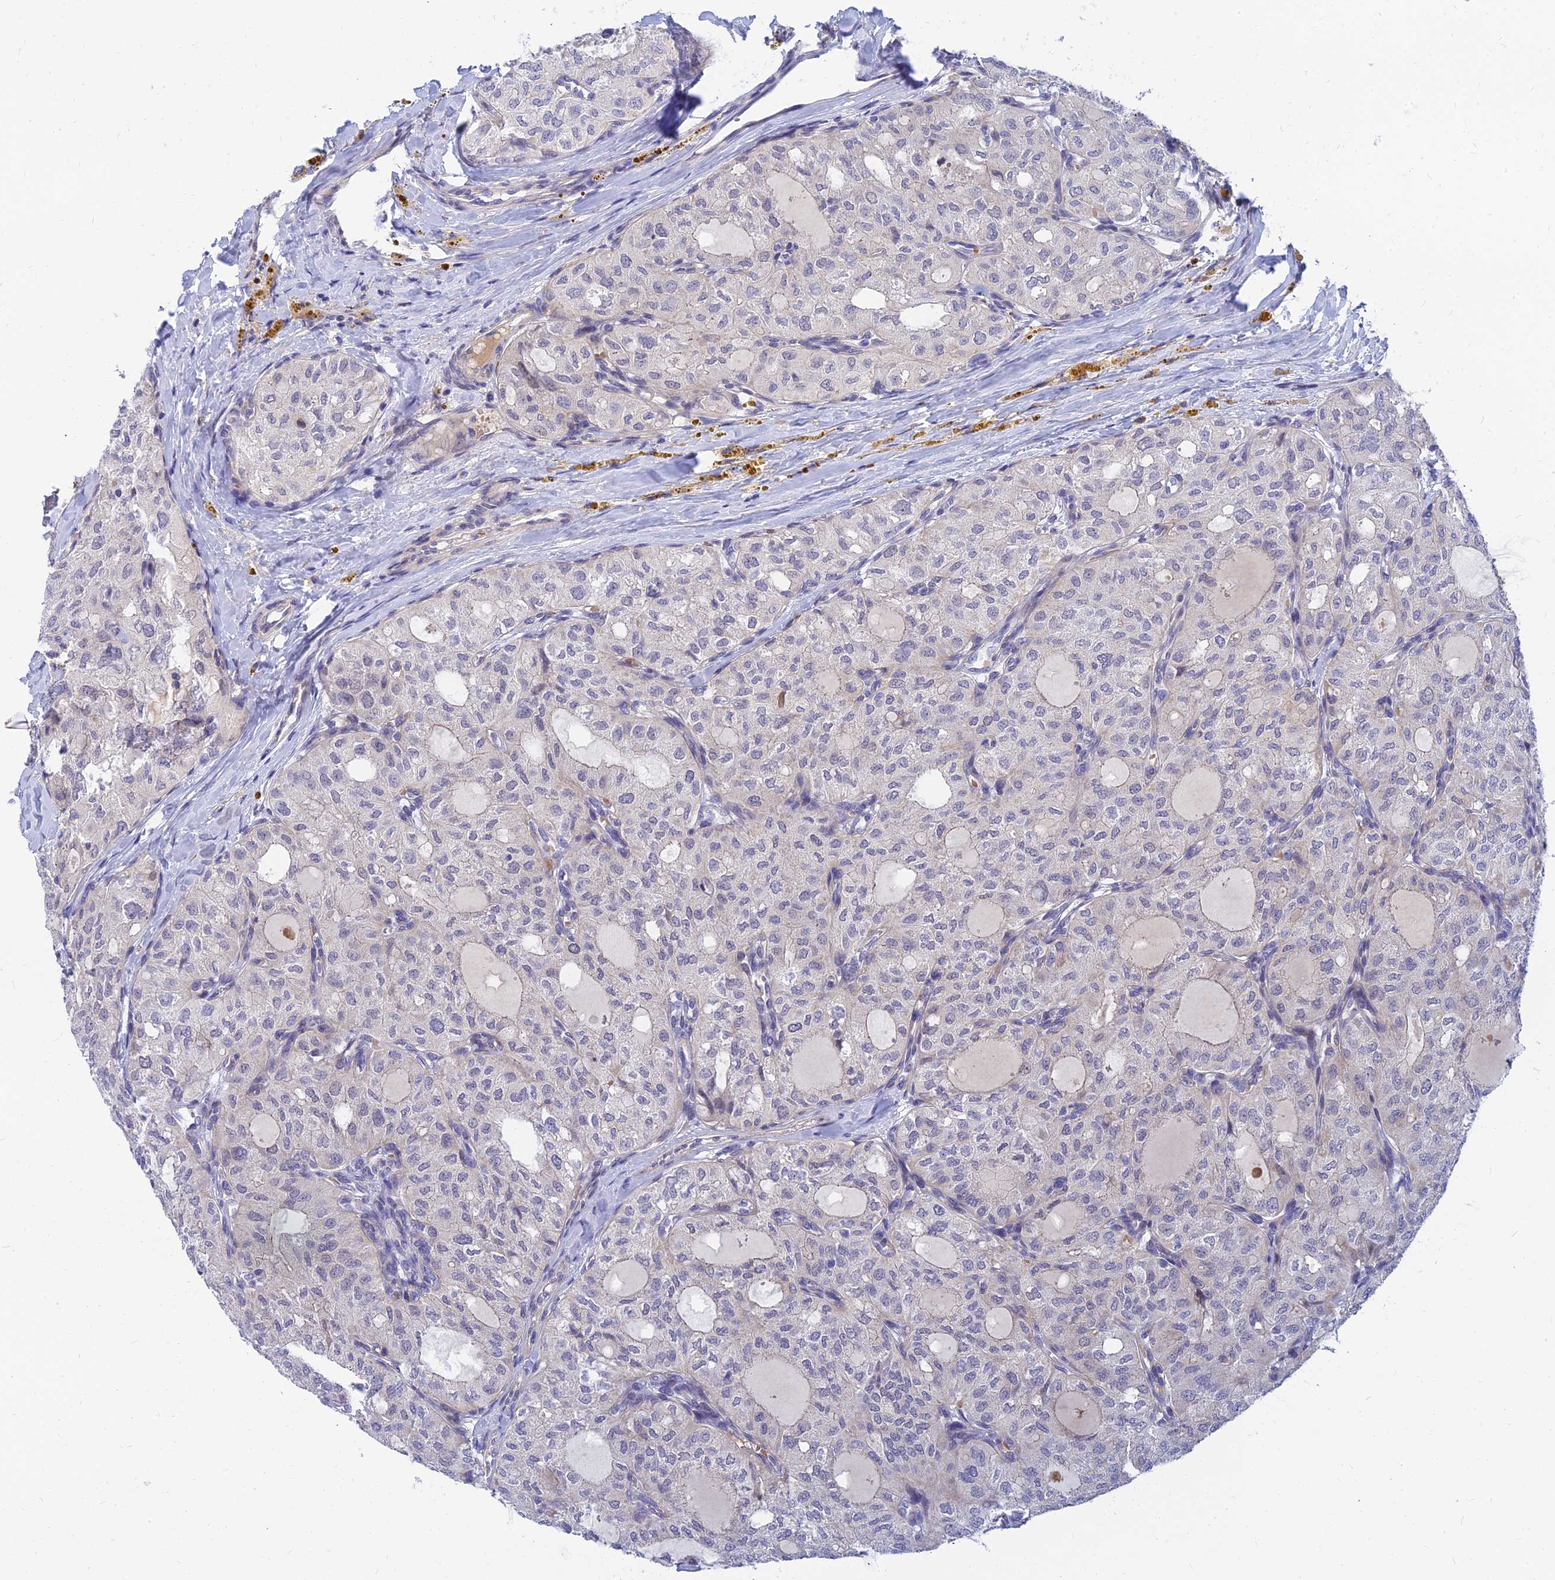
{"staining": {"intensity": "negative", "quantity": "none", "location": "none"}, "tissue": "thyroid cancer", "cell_type": "Tumor cells", "image_type": "cancer", "snomed": [{"axis": "morphology", "description": "Follicular adenoma carcinoma, NOS"}, {"axis": "topography", "description": "Thyroid gland"}], "caption": "Micrograph shows no protein positivity in tumor cells of thyroid cancer (follicular adenoma carcinoma) tissue.", "gene": "ANKS4B", "patient": {"sex": "male", "age": 75}}